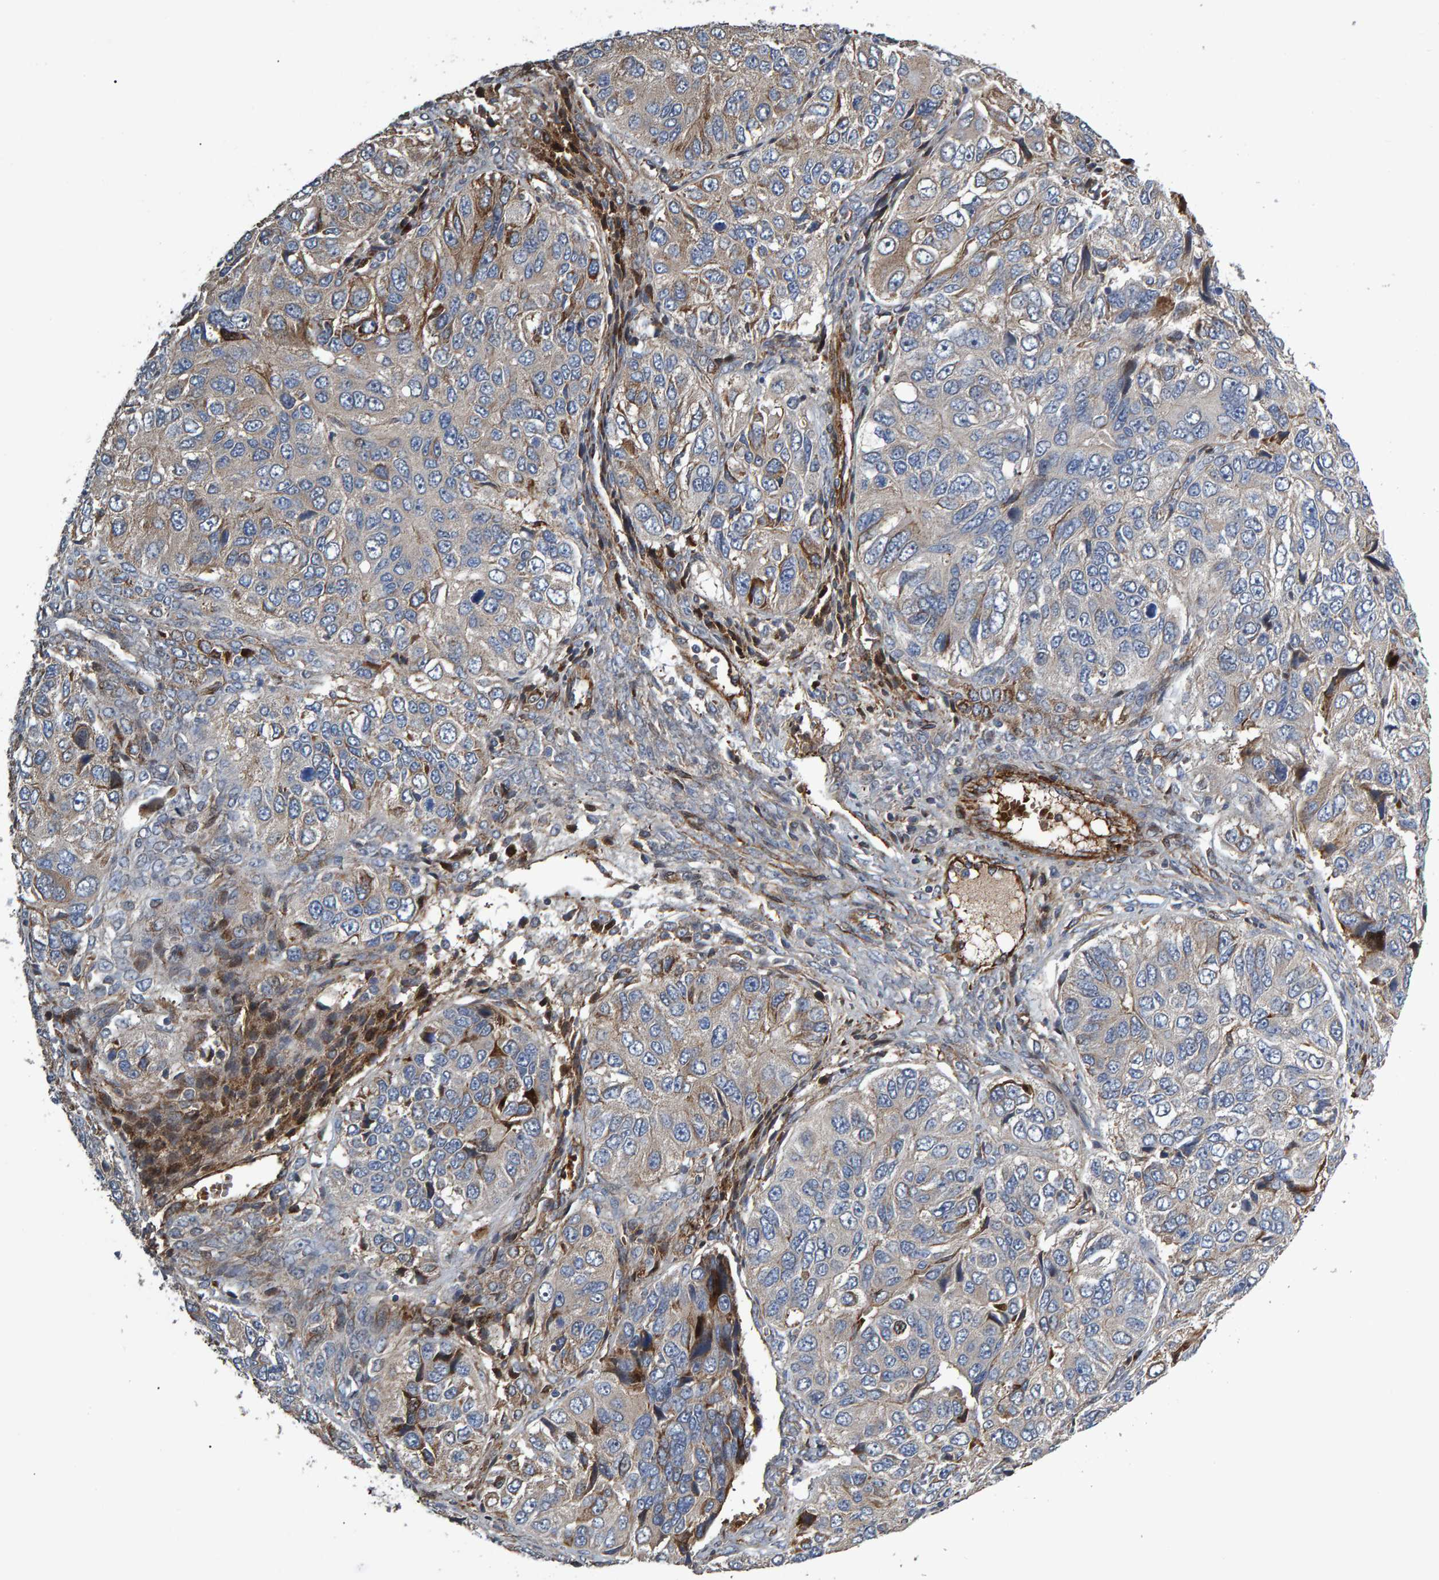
{"staining": {"intensity": "weak", "quantity": "<25%", "location": "cytoplasmic/membranous"}, "tissue": "ovarian cancer", "cell_type": "Tumor cells", "image_type": "cancer", "snomed": [{"axis": "morphology", "description": "Carcinoma, endometroid"}, {"axis": "topography", "description": "Ovary"}], "caption": "High power microscopy micrograph of an immunohistochemistry (IHC) histopathology image of ovarian endometroid carcinoma, revealing no significant staining in tumor cells.", "gene": "SLIT2", "patient": {"sex": "female", "age": 51}}